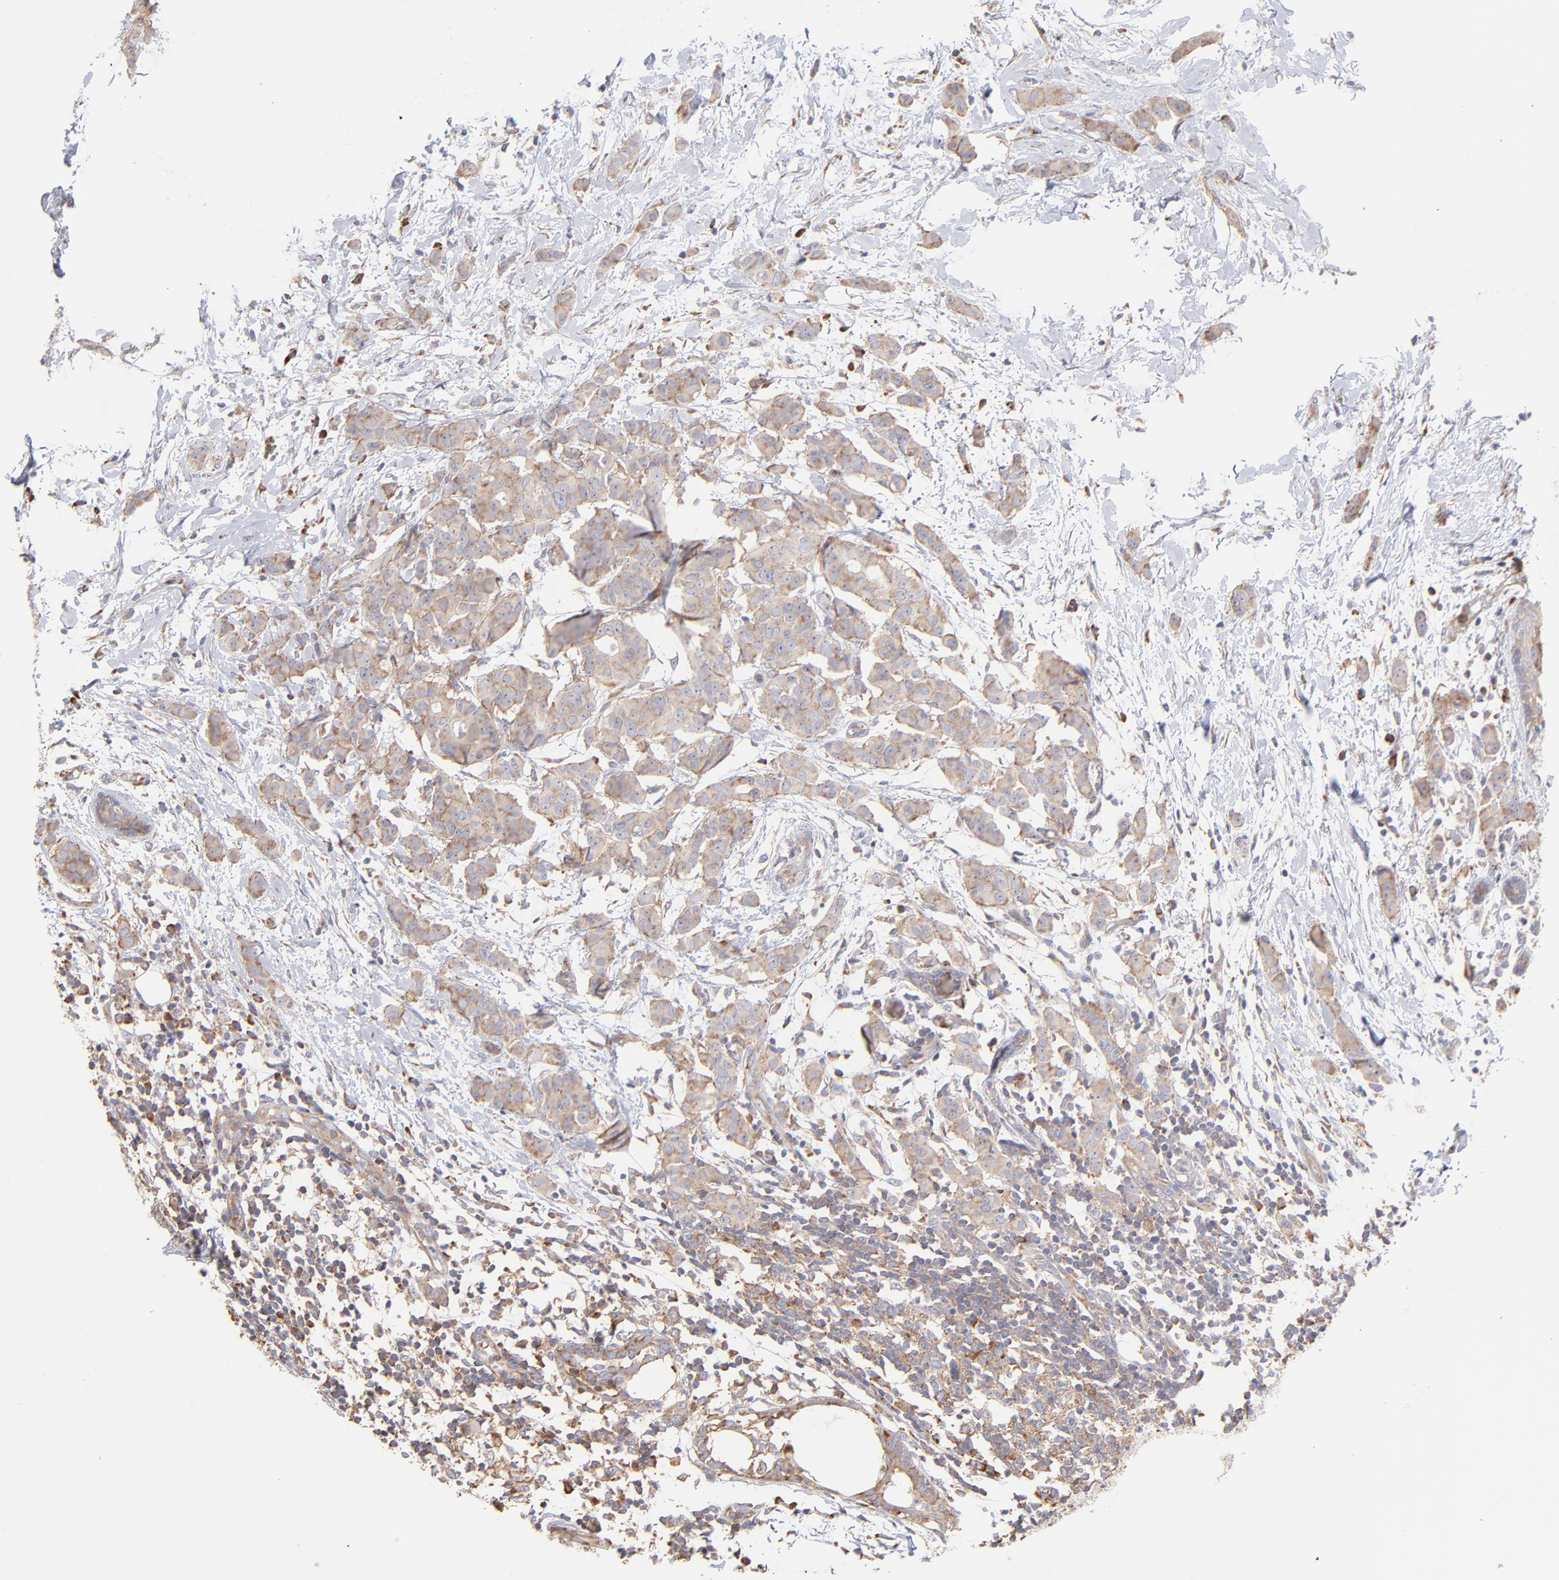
{"staining": {"intensity": "weak", "quantity": "25%-75%", "location": "cytoplasmic/membranous"}, "tissue": "breast cancer", "cell_type": "Tumor cells", "image_type": "cancer", "snomed": [{"axis": "morphology", "description": "Duct carcinoma"}, {"axis": "topography", "description": "Breast"}], "caption": "Immunohistochemical staining of breast cancer (intraductal carcinoma) reveals low levels of weak cytoplasmic/membranous positivity in approximately 25%-75% of tumor cells. The staining is performed using DAB (3,3'-diaminobenzidine) brown chromogen to label protein expression. The nuclei are counter-stained blue using hematoxylin.", "gene": "RPLP0", "patient": {"sex": "female", "age": 40}}